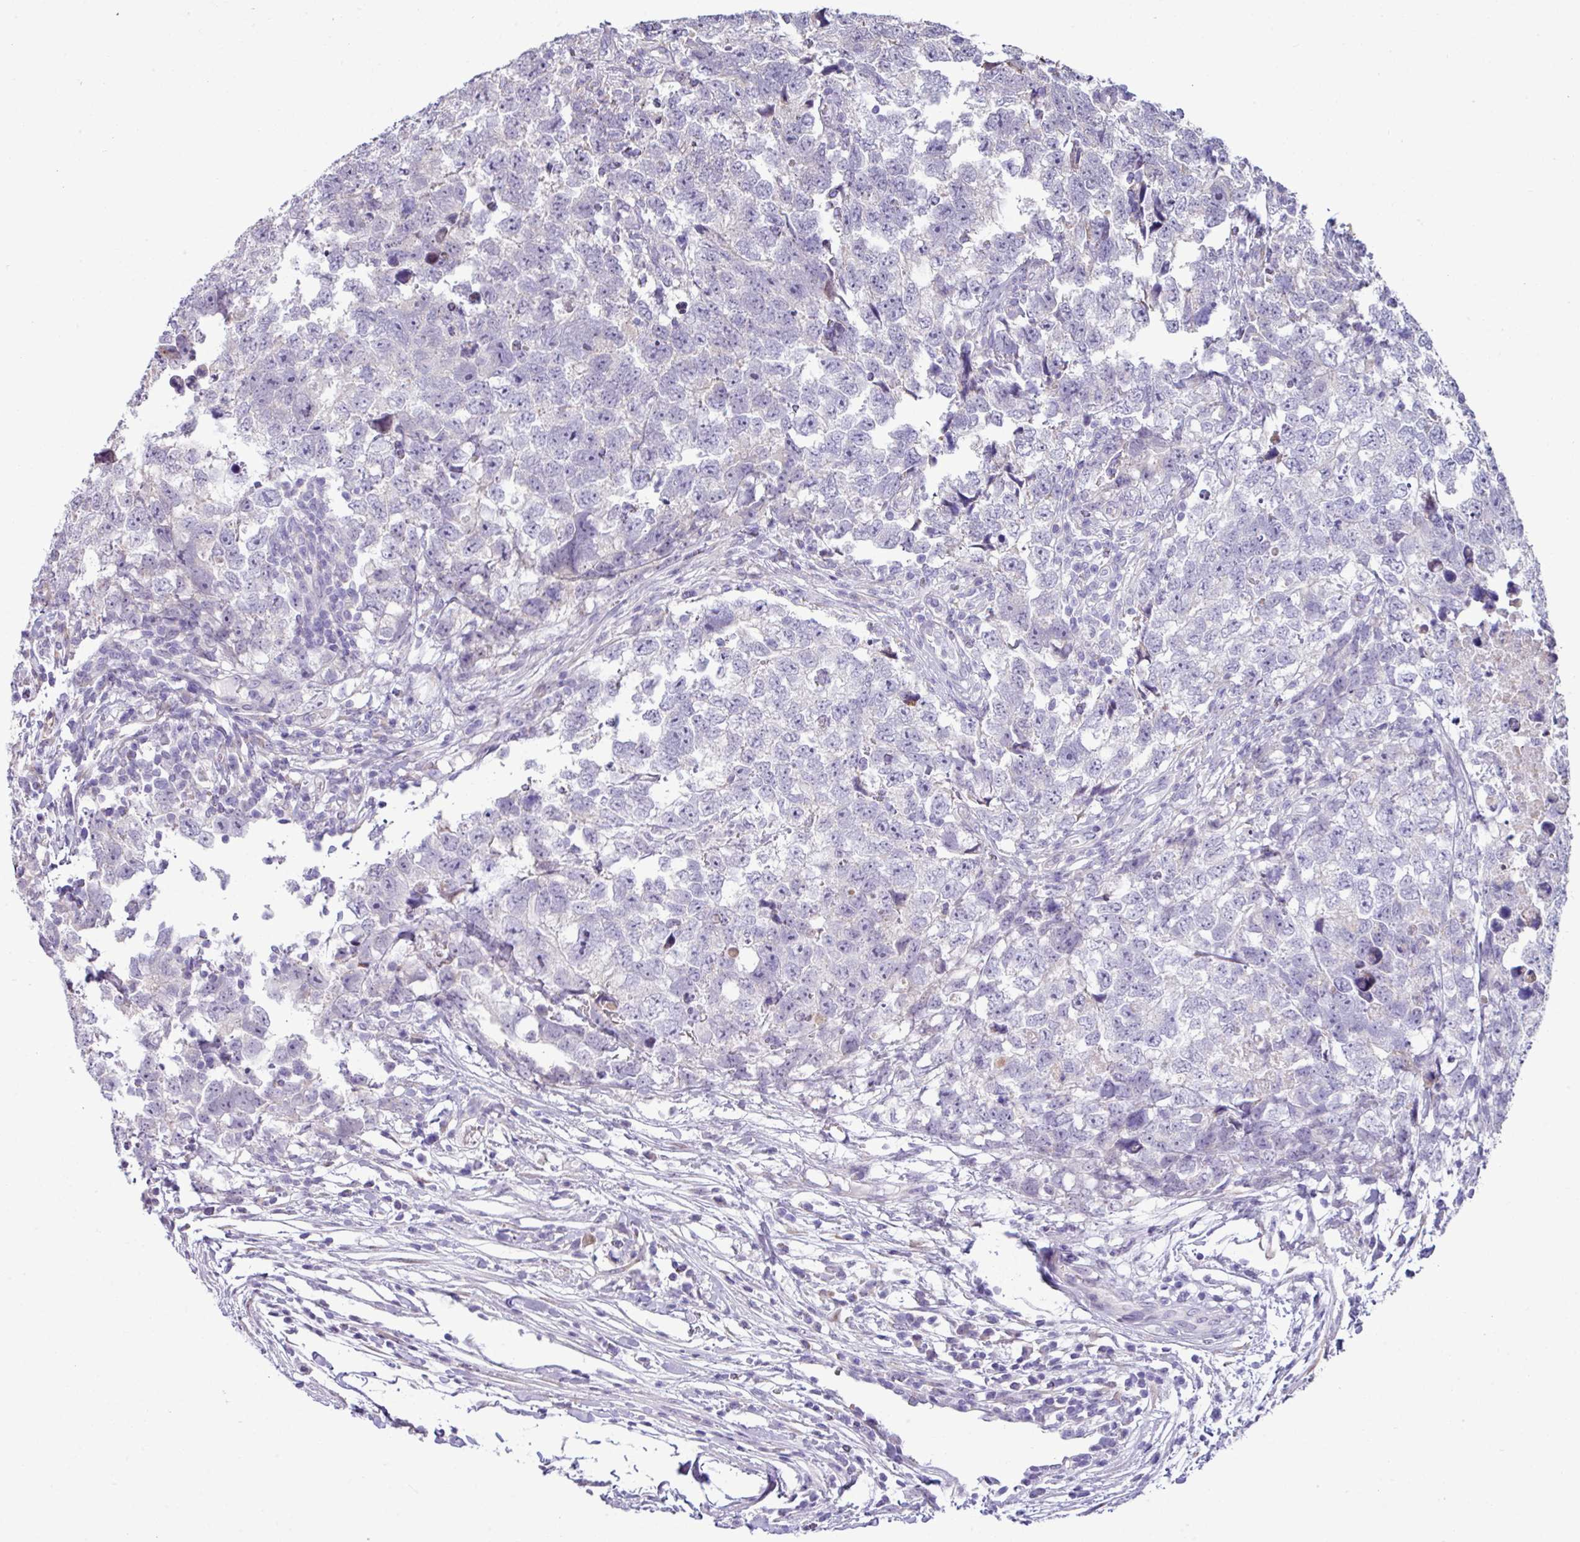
{"staining": {"intensity": "negative", "quantity": "none", "location": "none"}, "tissue": "testis cancer", "cell_type": "Tumor cells", "image_type": "cancer", "snomed": [{"axis": "morphology", "description": "Carcinoma, Embryonal, NOS"}, {"axis": "topography", "description": "Testis"}], "caption": "High magnification brightfield microscopy of testis cancer (embryonal carcinoma) stained with DAB (brown) and counterstained with hematoxylin (blue): tumor cells show no significant expression.", "gene": "IRGC", "patient": {"sex": "male", "age": 22}}